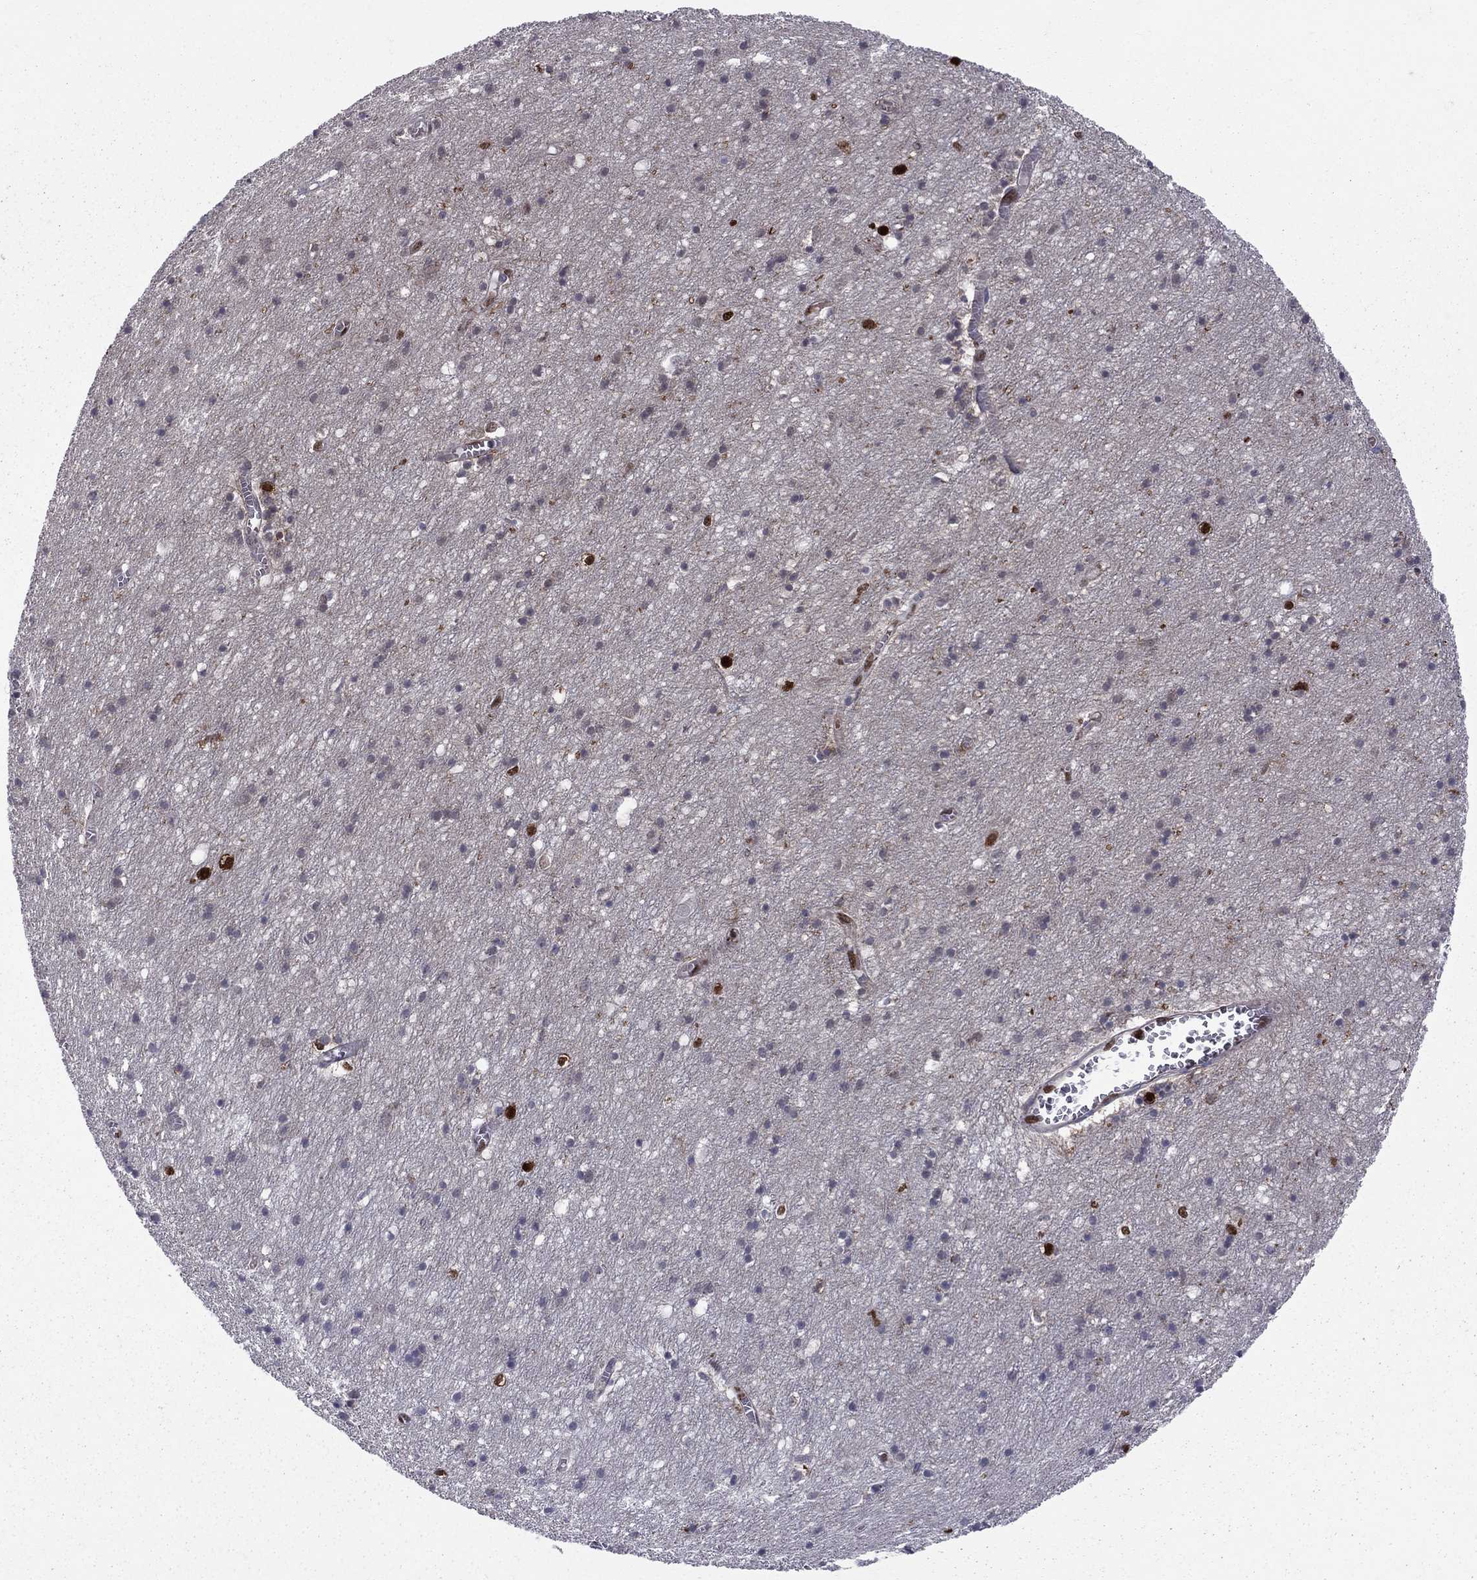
{"staining": {"intensity": "negative", "quantity": "none", "location": "none"}, "tissue": "cerebral cortex", "cell_type": "Endothelial cells", "image_type": "normal", "snomed": [{"axis": "morphology", "description": "Normal tissue, NOS"}, {"axis": "topography", "description": "Cerebral cortex"}], "caption": "IHC histopathology image of unremarkable cerebral cortex stained for a protein (brown), which shows no expression in endothelial cells. The staining is performed using DAB (3,3'-diaminobenzidine) brown chromogen with nuclei counter-stained in using hematoxylin.", "gene": "PCGF3", "patient": {"sex": "male", "age": 70}}